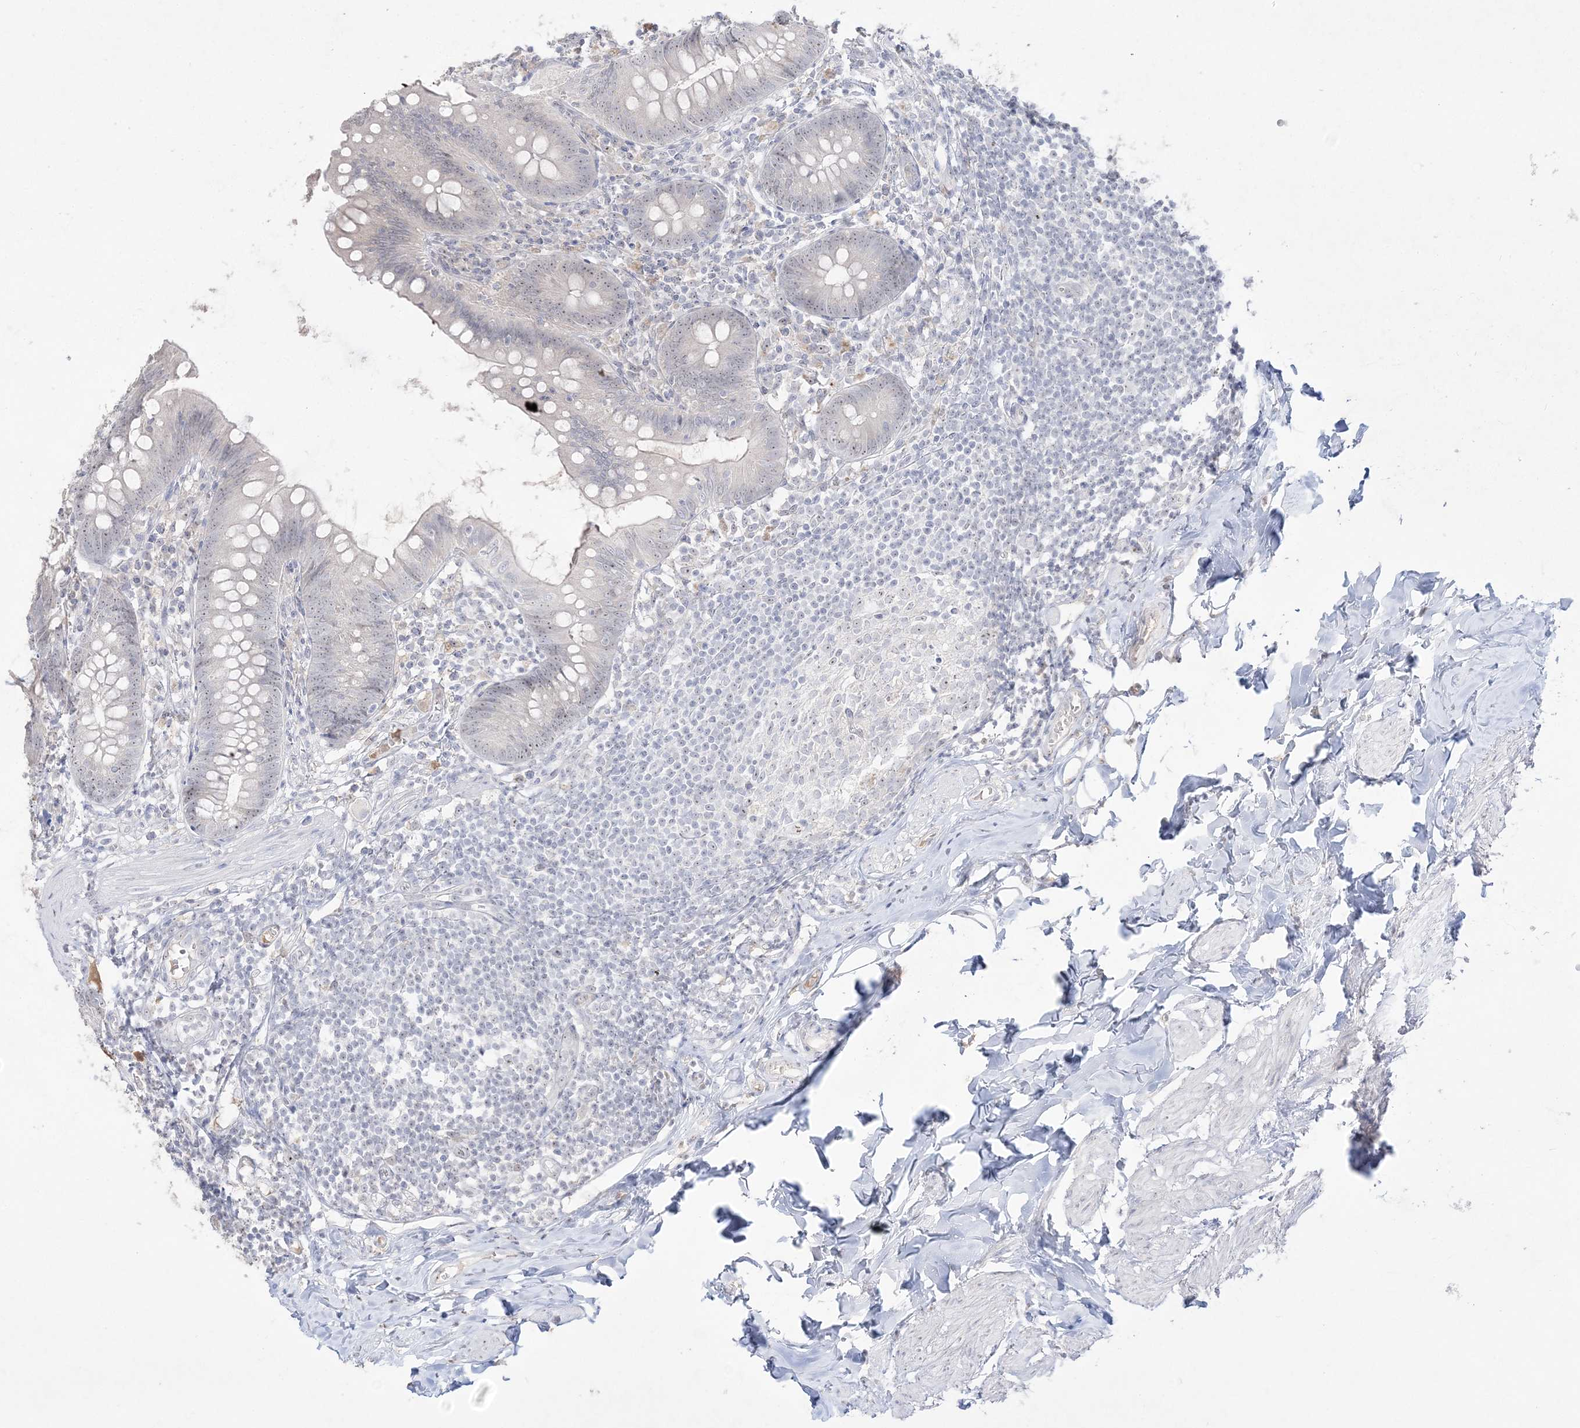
{"staining": {"intensity": "negative", "quantity": "none", "location": "none"}, "tissue": "appendix", "cell_type": "Glandular cells", "image_type": "normal", "snomed": [{"axis": "morphology", "description": "Normal tissue, NOS"}, {"axis": "topography", "description": "Appendix"}], "caption": "Protein analysis of unremarkable appendix displays no significant positivity in glandular cells.", "gene": "NOP16", "patient": {"sex": "female", "age": 62}}